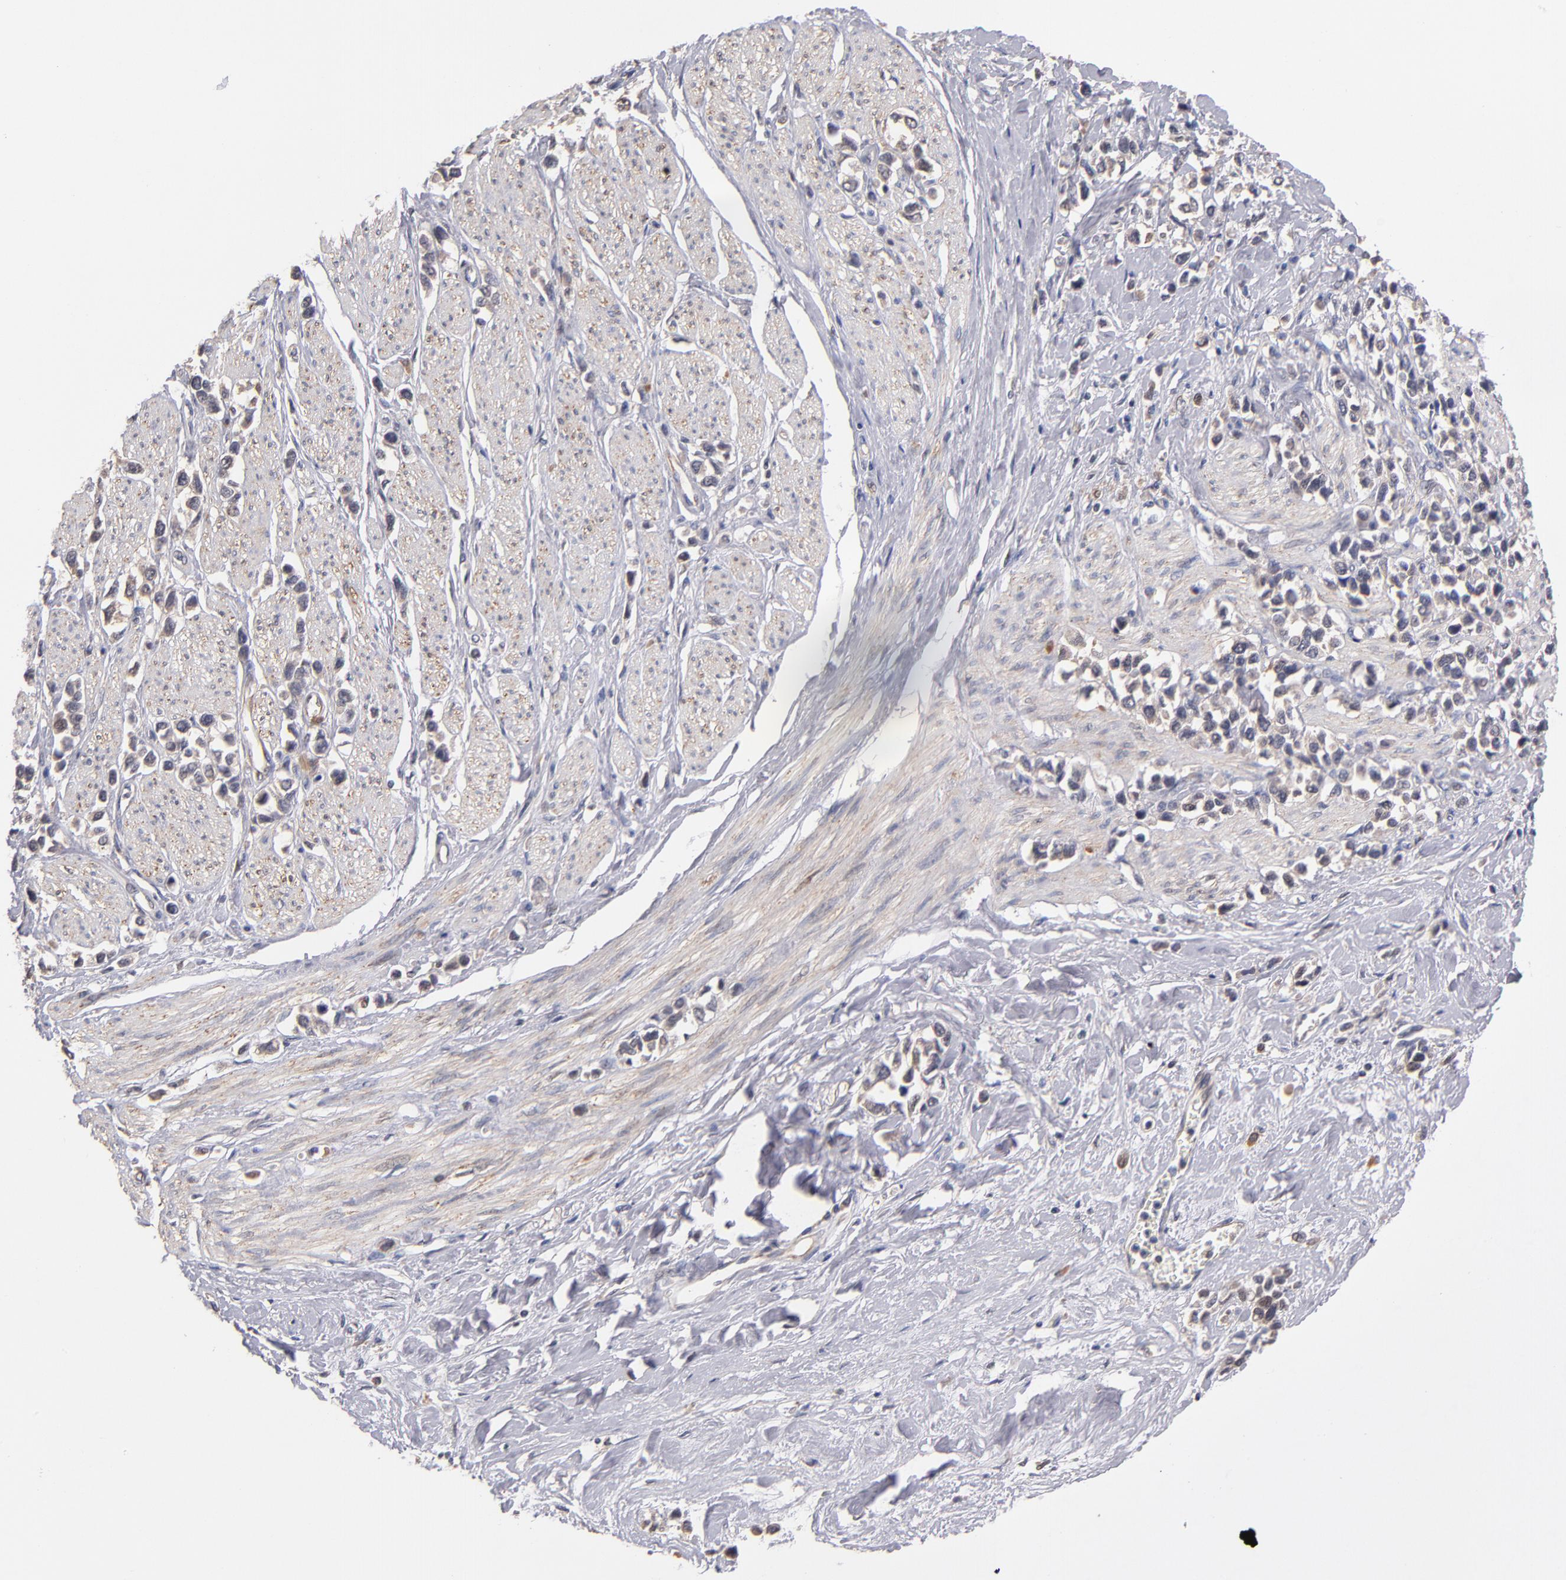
{"staining": {"intensity": "weak", "quantity": "25%-75%", "location": "cytoplasmic/membranous"}, "tissue": "stomach cancer", "cell_type": "Tumor cells", "image_type": "cancer", "snomed": [{"axis": "morphology", "description": "Adenocarcinoma, NOS"}, {"axis": "topography", "description": "Stomach, upper"}], "caption": "Protein expression analysis of adenocarcinoma (stomach) shows weak cytoplasmic/membranous expression in approximately 25%-75% of tumor cells.", "gene": "GMFG", "patient": {"sex": "male", "age": 76}}